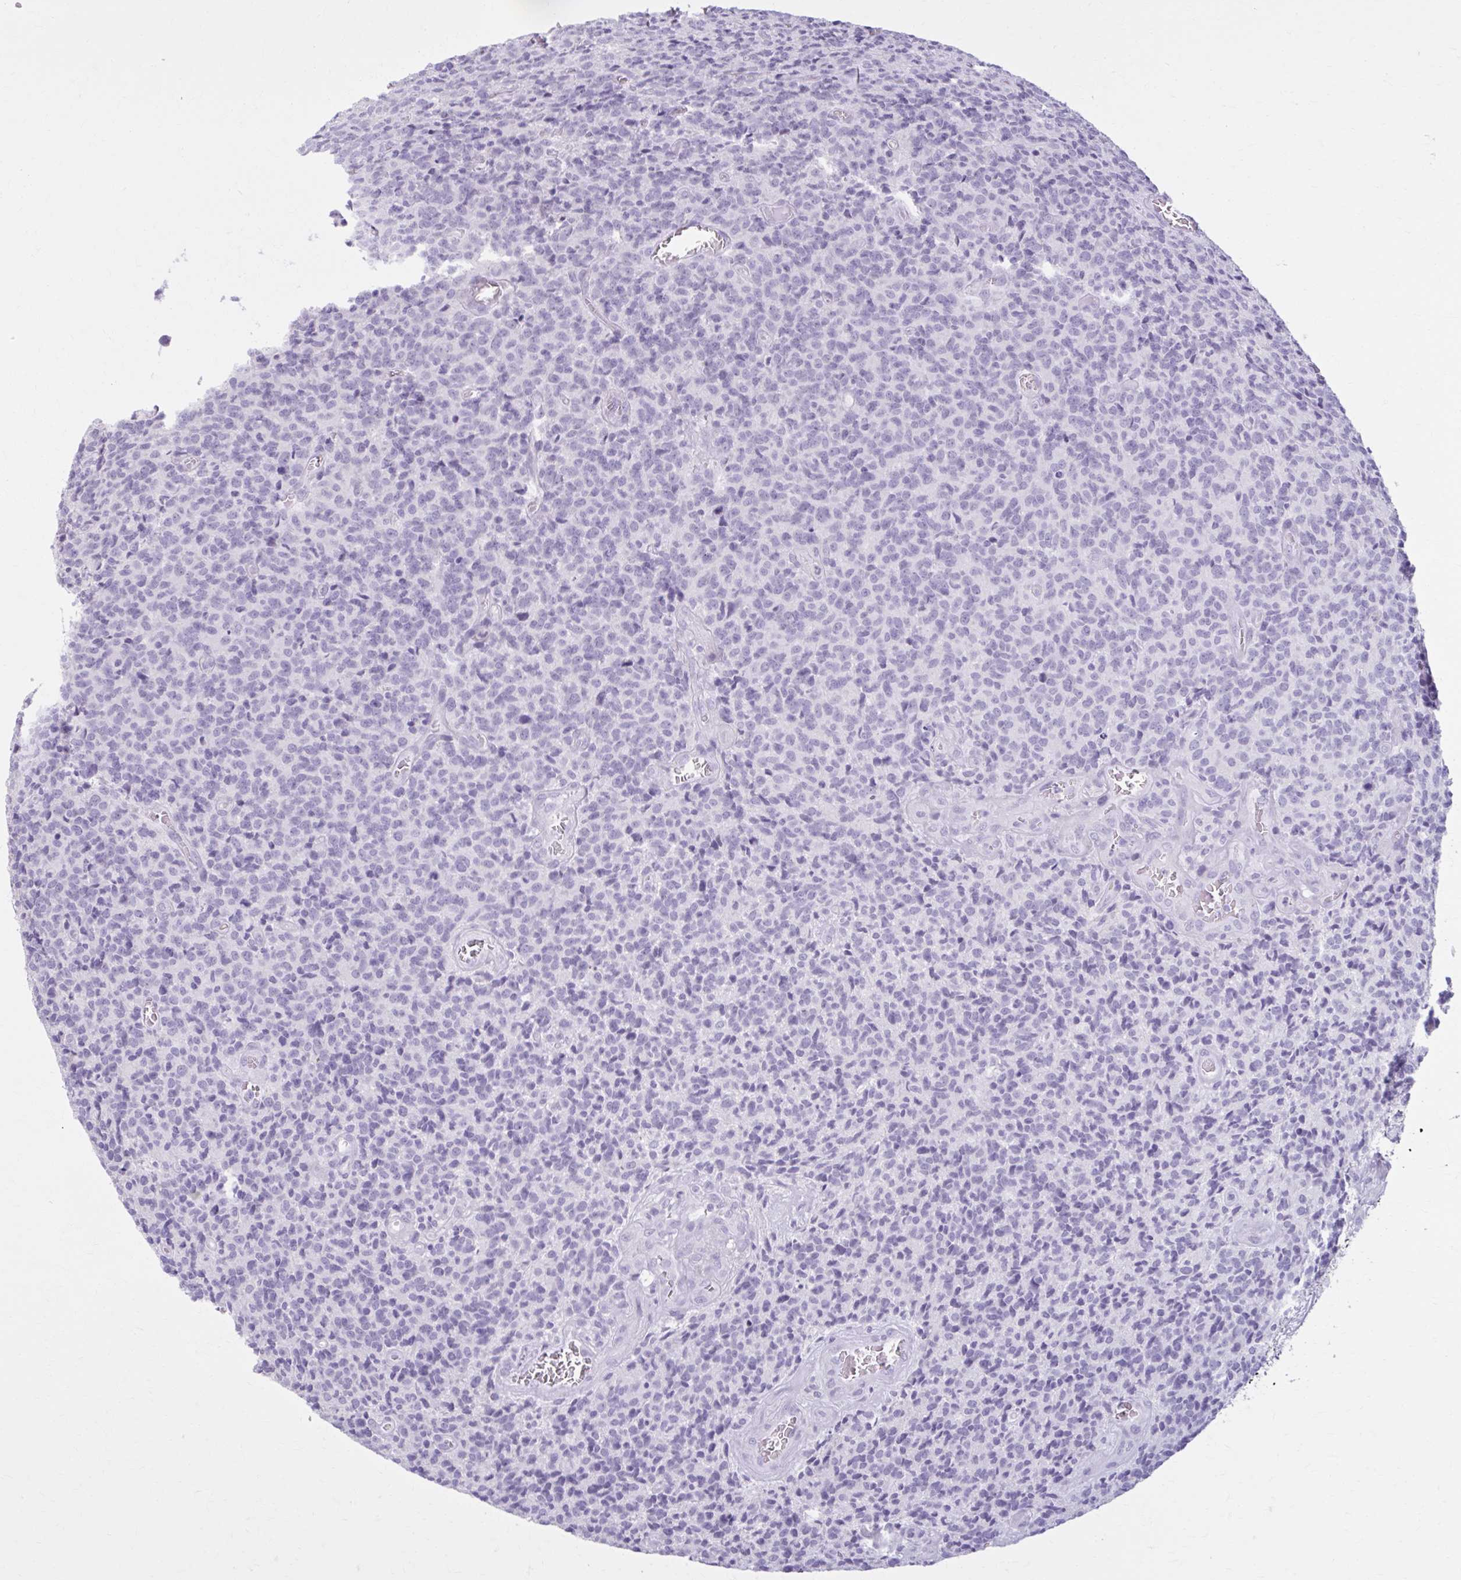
{"staining": {"intensity": "negative", "quantity": "none", "location": "none"}, "tissue": "glioma", "cell_type": "Tumor cells", "image_type": "cancer", "snomed": [{"axis": "morphology", "description": "Glioma, malignant, High grade"}, {"axis": "topography", "description": "Brain"}], "caption": "Tumor cells show no significant protein positivity in high-grade glioma (malignant).", "gene": "OR4B1", "patient": {"sex": "male", "age": 76}}